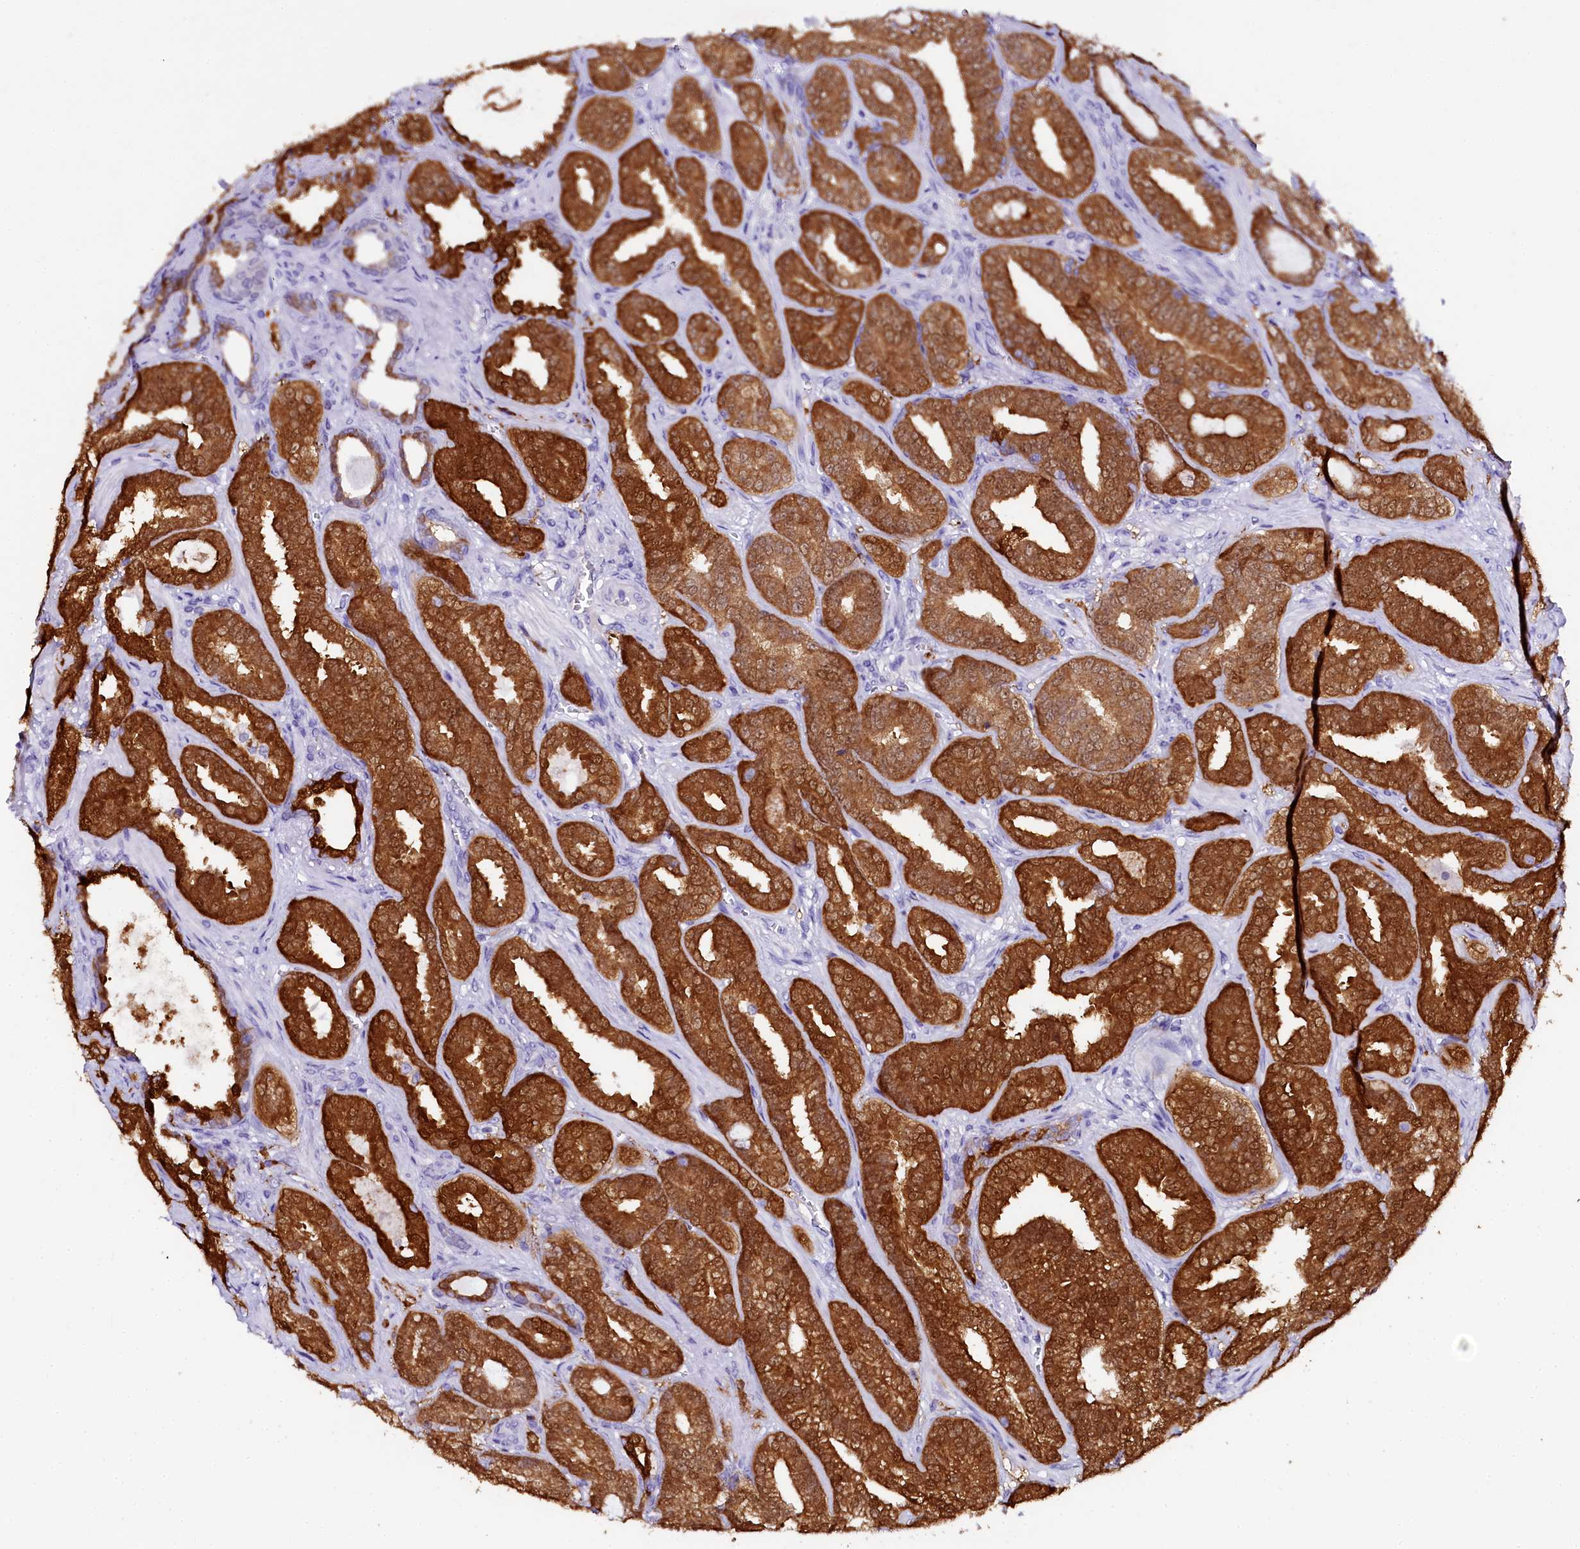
{"staining": {"intensity": "strong", "quantity": ">75%", "location": "cytoplasmic/membranous"}, "tissue": "prostate cancer", "cell_type": "Tumor cells", "image_type": "cancer", "snomed": [{"axis": "morphology", "description": "Adenocarcinoma, High grade"}, {"axis": "topography", "description": "Prostate and seminal vesicle, NOS"}], "caption": "Prostate cancer stained for a protein demonstrates strong cytoplasmic/membranous positivity in tumor cells. (IHC, brightfield microscopy, high magnification).", "gene": "SORD", "patient": {"sex": "male", "age": 67}}